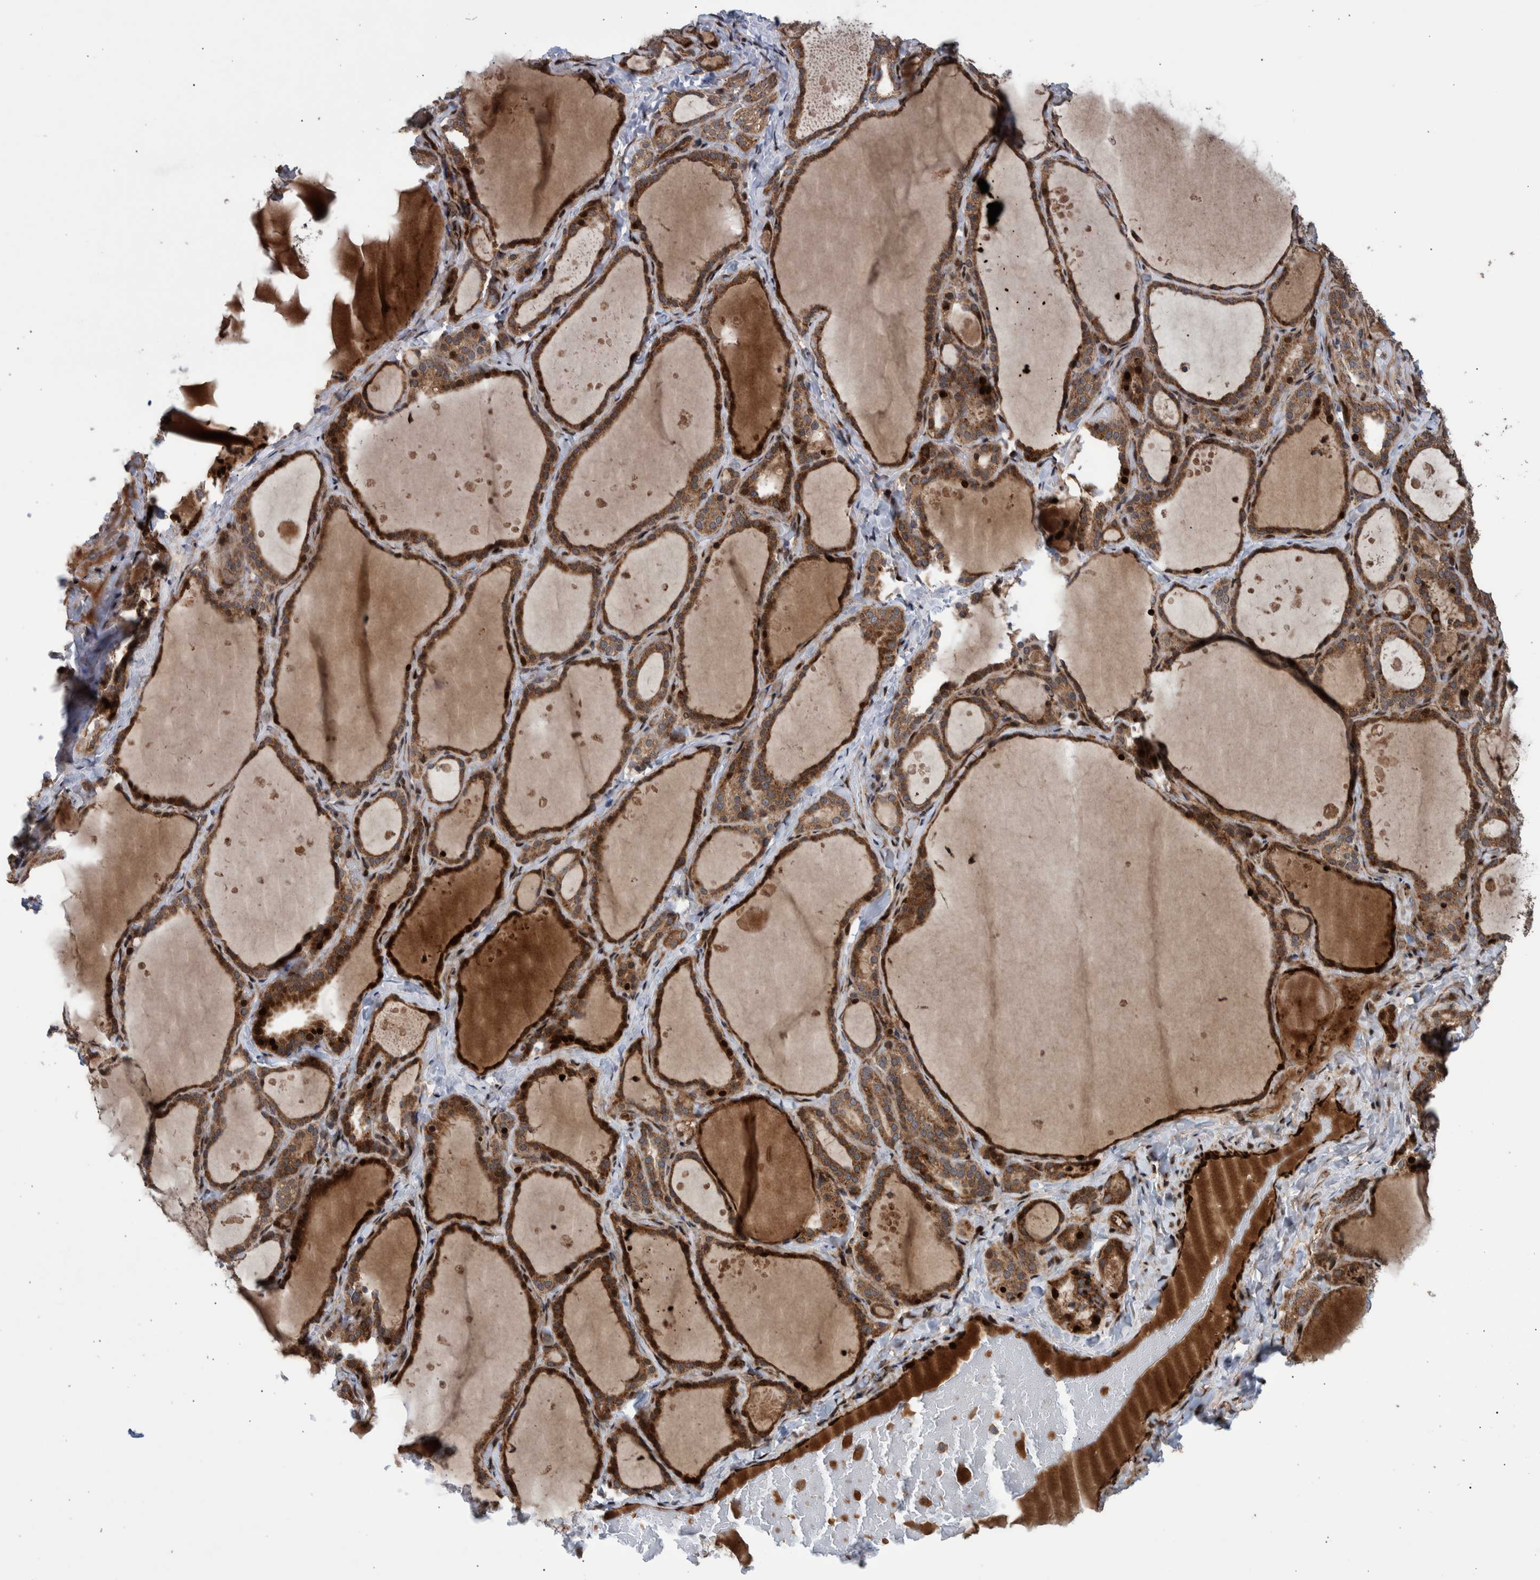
{"staining": {"intensity": "strong", "quantity": ">75%", "location": "cytoplasmic/membranous,nuclear"}, "tissue": "thyroid gland", "cell_type": "Glandular cells", "image_type": "normal", "snomed": [{"axis": "morphology", "description": "Normal tissue, NOS"}, {"axis": "topography", "description": "Thyroid gland"}], "caption": "The micrograph displays a brown stain indicating the presence of a protein in the cytoplasmic/membranous,nuclear of glandular cells in thyroid gland.", "gene": "SHISA6", "patient": {"sex": "female", "age": 44}}